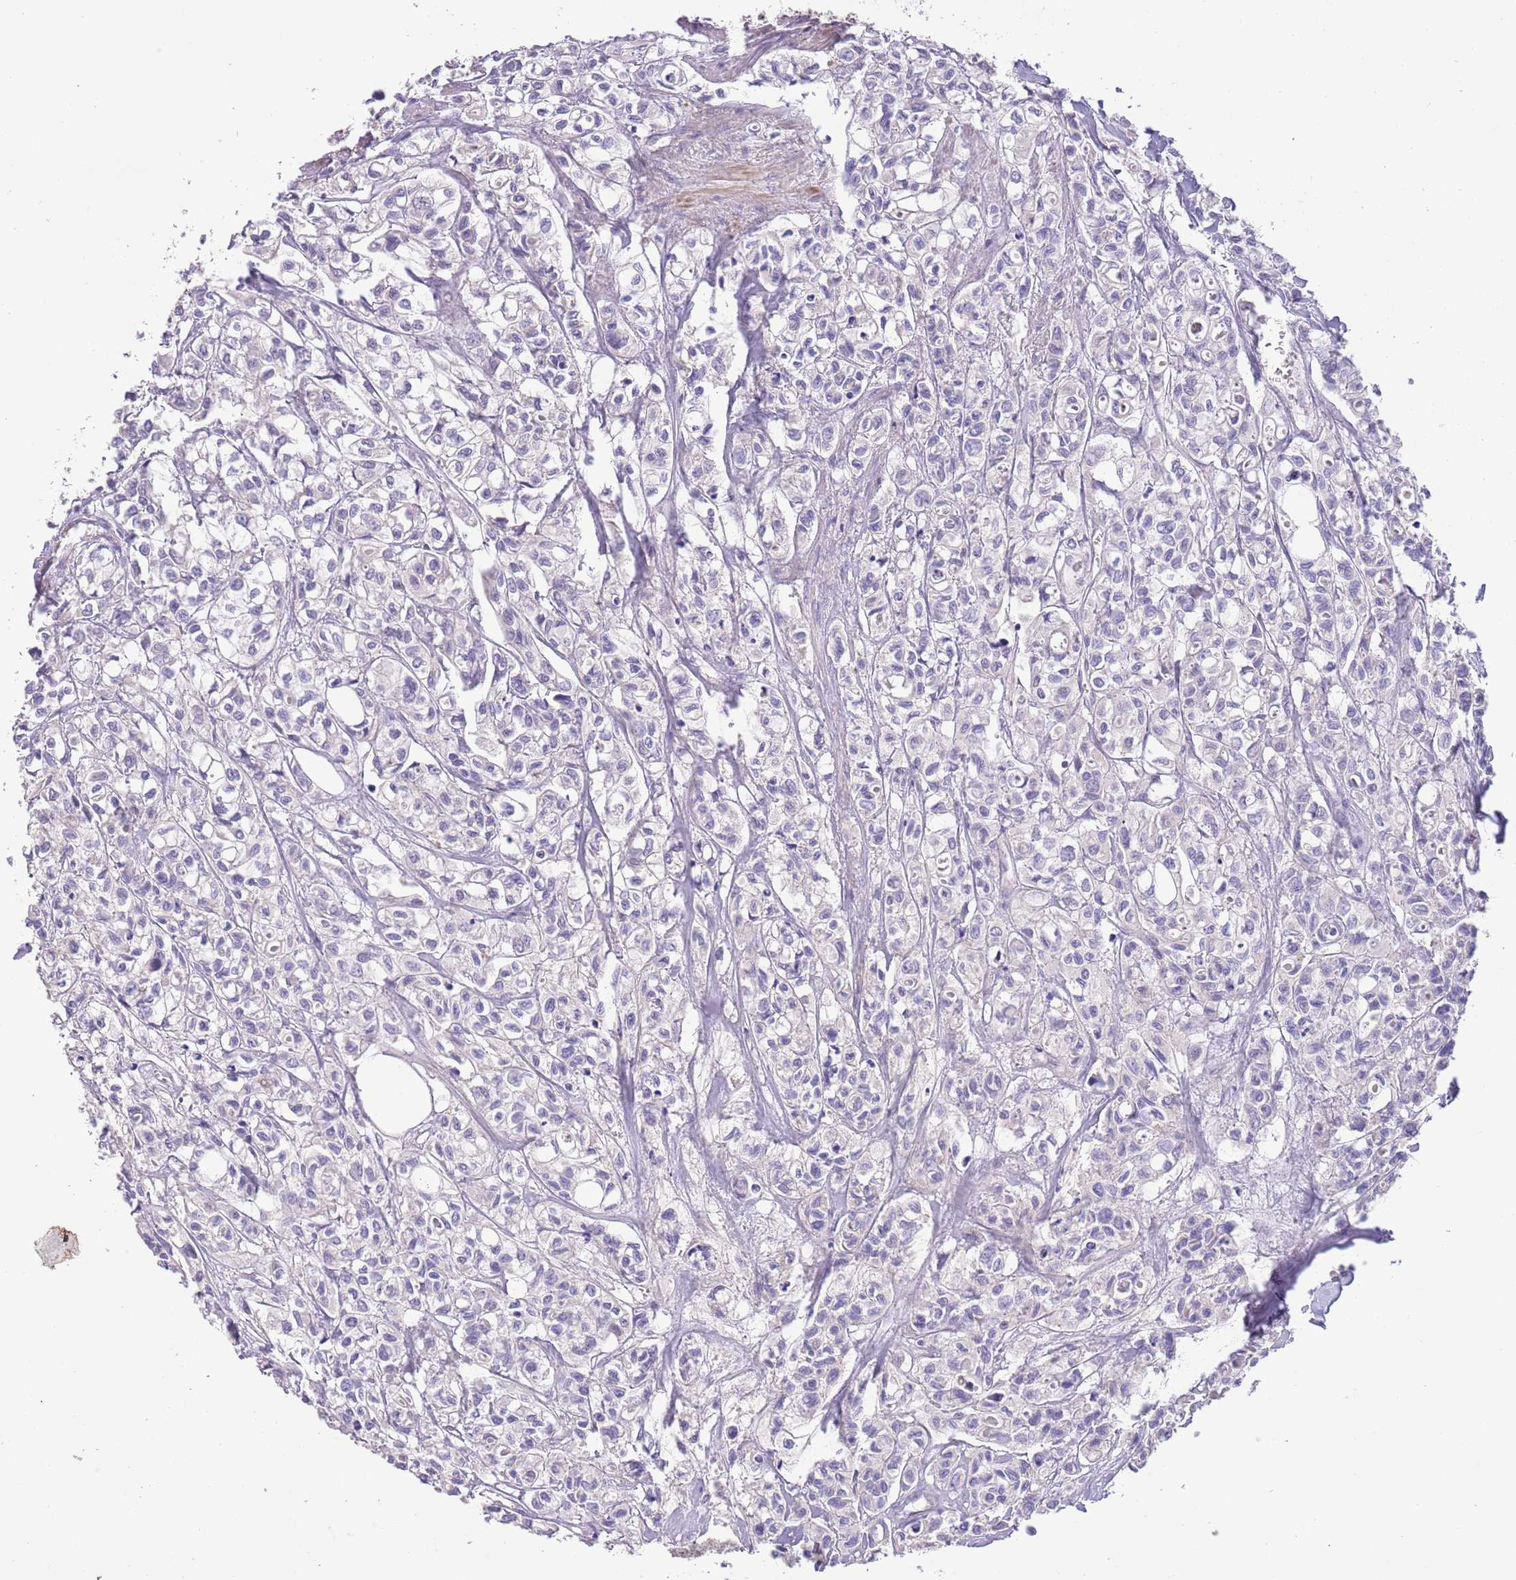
{"staining": {"intensity": "negative", "quantity": "none", "location": "none"}, "tissue": "urothelial cancer", "cell_type": "Tumor cells", "image_type": "cancer", "snomed": [{"axis": "morphology", "description": "Urothelial carcinoma, High grade"}, {"axis": "topography", "description": "Urinary bladder"}], "caption": "A high-resolution micrograph shows IHC staining of urothelial cancer, which displays no significant positivity in tumor cells. Brightfield microscopy of IHC stained with DAB (3,3'-diaminobenzidine) (brown) and hematoxylin (blue), captured at high magnification.", "gene": "ZNF658", "patient": {"sex": "male", "age": 67}}